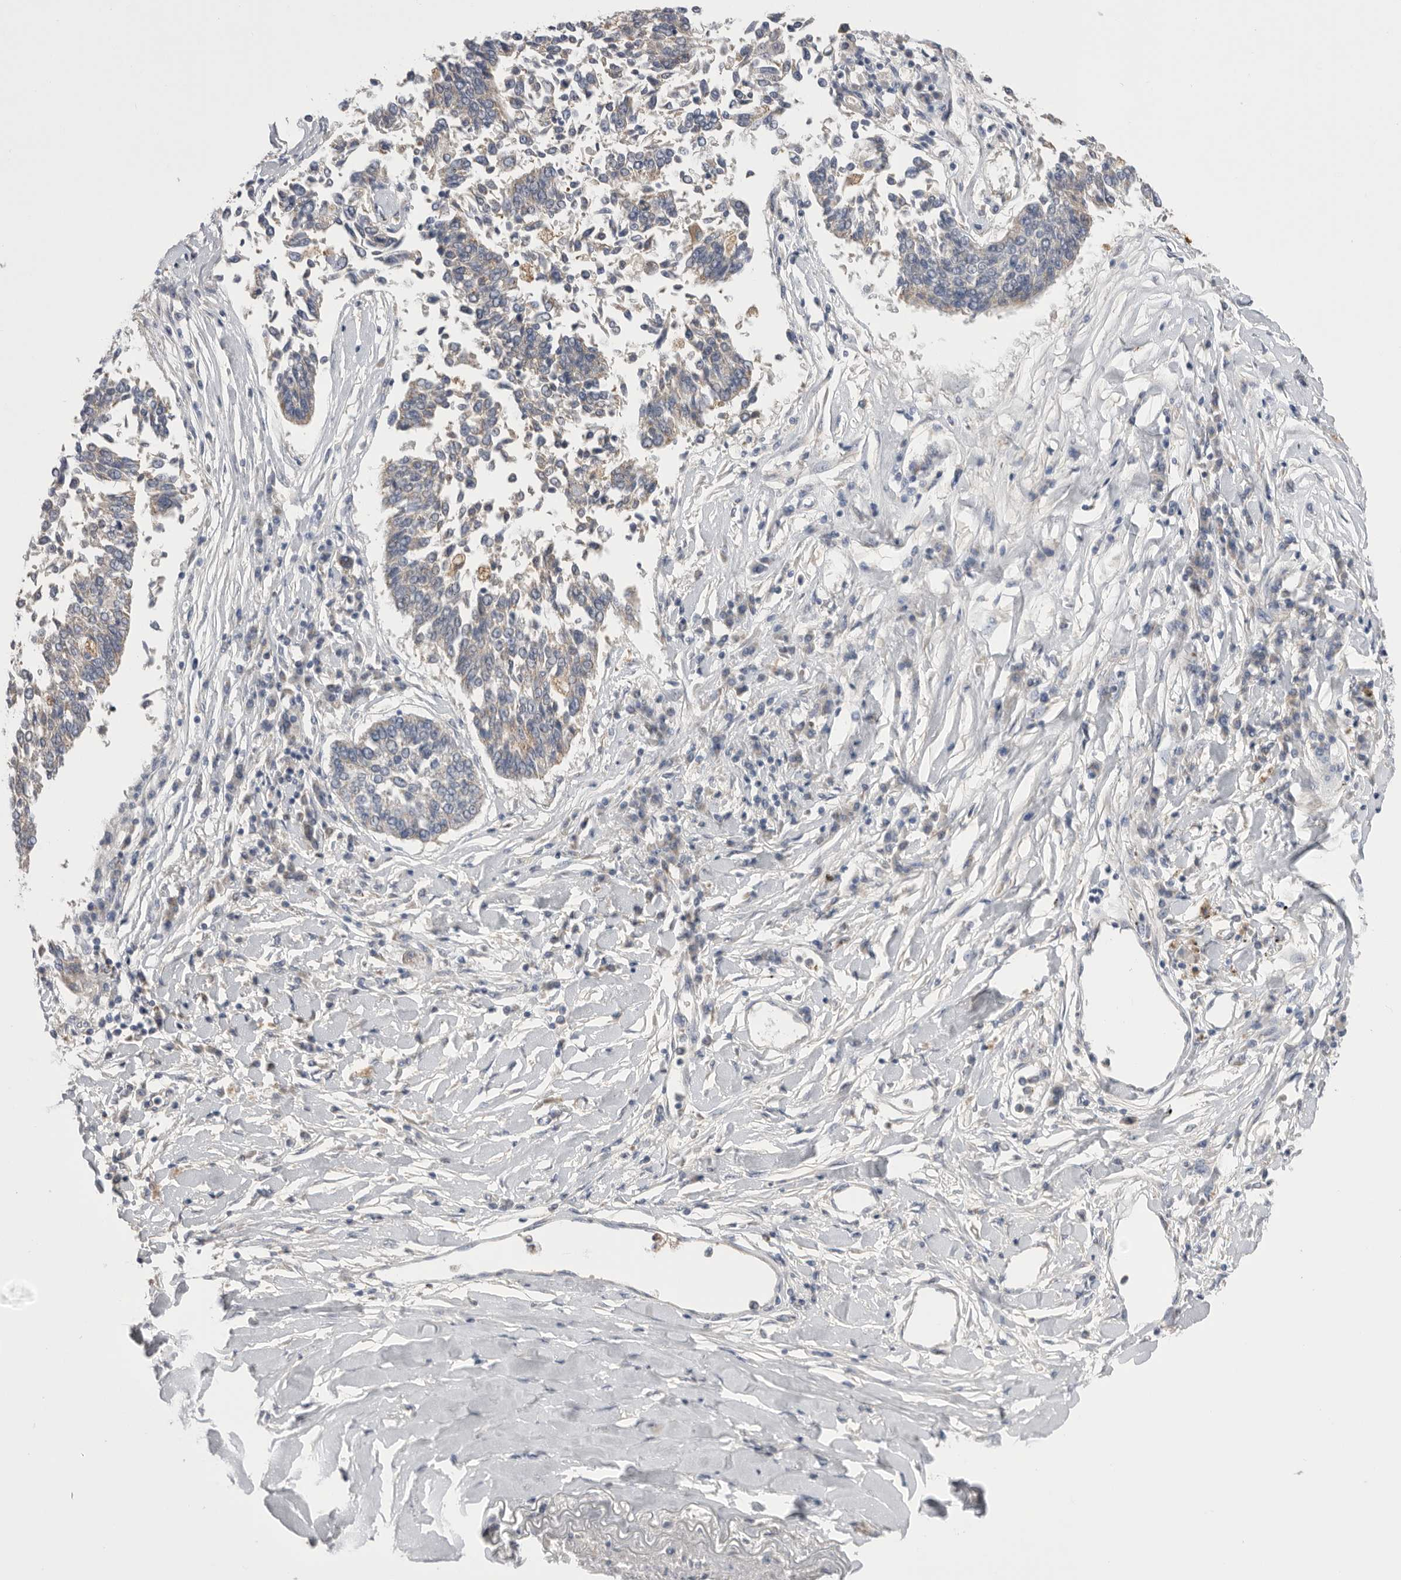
{"staining": {"intensity": "negative", "quantity": "none", "location": "none"}, "tissue": "lung cancer", "cell_type": "Tumor cells", "image_type": "cancer", "snomed": [{"axis": "morphology", "description": "Normal tissue, NOS"}, {"axis": "morphology", "description": "Squamous cell carcinoma, NOS"}, {"axis": "topography", "description": "Cartilage tissue"}, {"axis": "topography", "description": "Bronchus"}, {"axis": "topography", "description": "Lung"}, {"axis": "topography", "description": "Peripheral nerve tissue"}], "caption": "Tumor cells show no significant protein staining in squamous cell carcinoma (lung).", "gene": "CCDC126", "patient": {"sex": "female", "age": 49}}